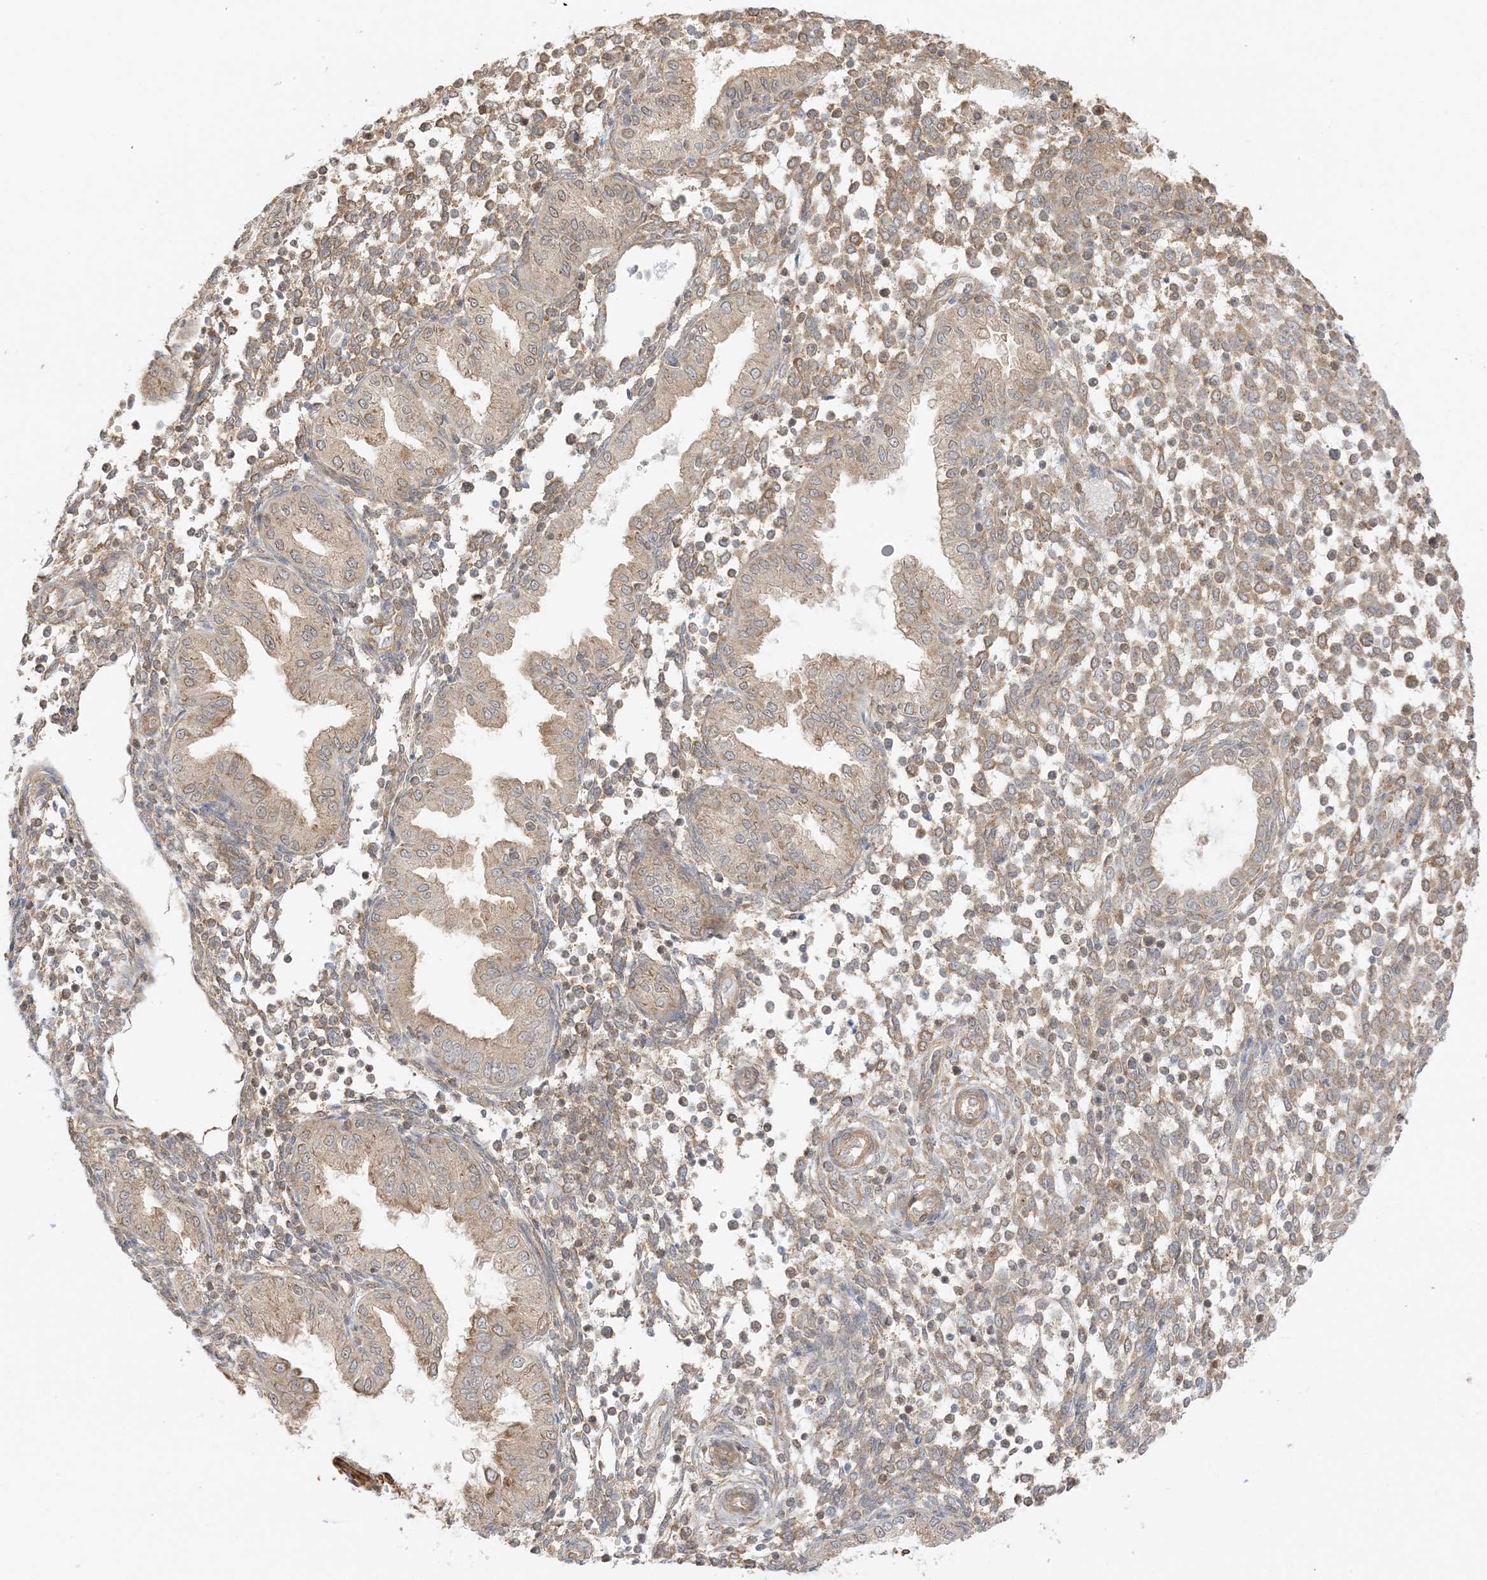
{"staining": {"intensity": "weak", "quantity": "25%-75%", "location": "cytoplasmic/membranous"}, "tissue": "endometrium", "cell_type": "Cells in endometrial stroma", "image_type": "normal", "snomed": [{"axis": "morphology", "description": "Normal tissue, NOS"}, {"axis": "topography", "description": "Endometrium"}], "caption": "The image shows immunohistochemical staining of unremarkable endometrium. There is weak cytoplasmic/membranous expression is present in about 25%-75% of cells in endometrial stroma.", "gene": "UBAP2L", "patient": {"sex": "female", "age": 53}}